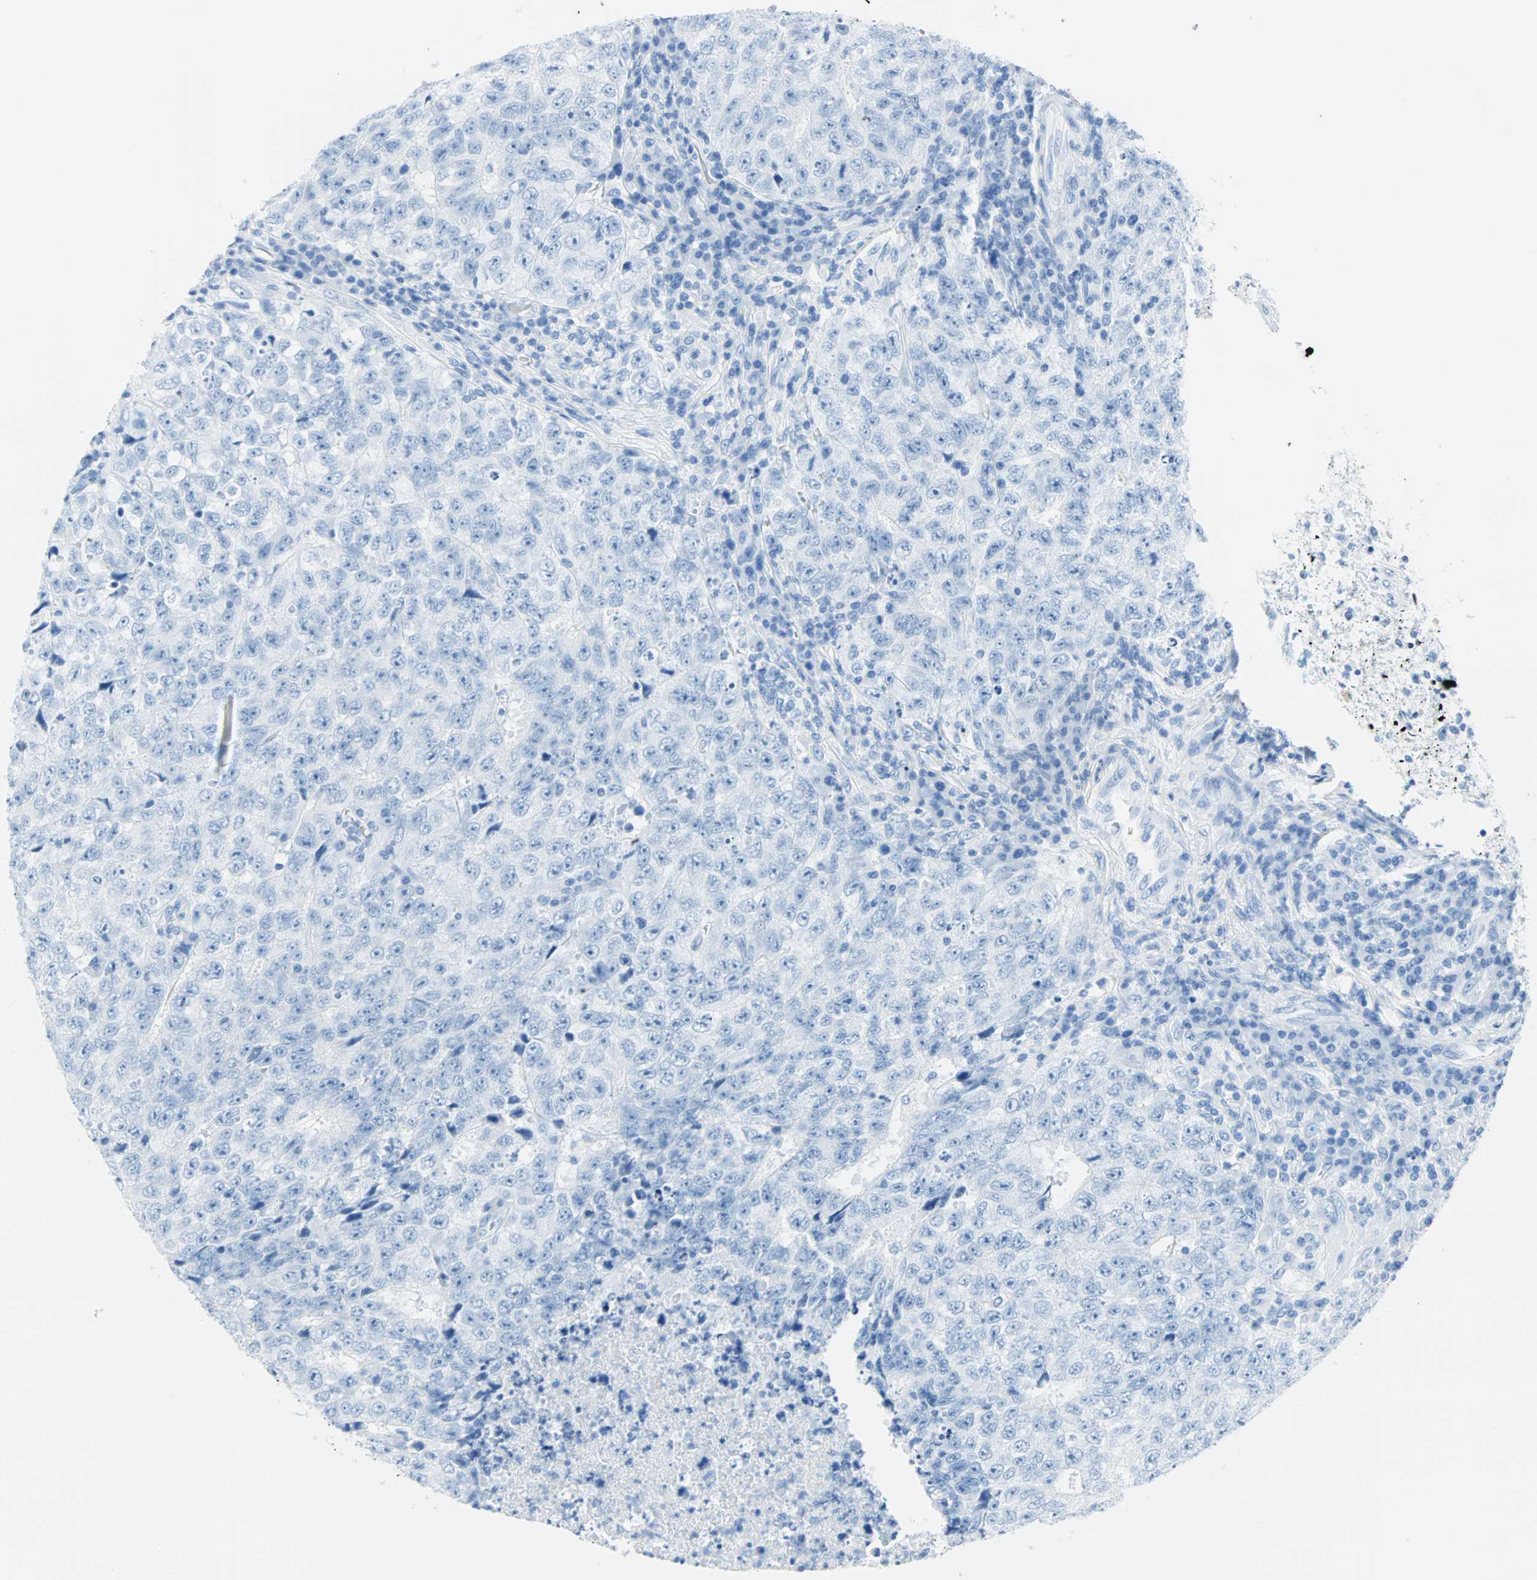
{"staining": {"intensity": "negative", "quantity": "none", "location": "none"}, "tissue": "testis cancer", "cell_type": "Tumor cells", "image_type": "cancer", "snomed": [{"axis": "morphology", "description": "Necrosis, NOS"}, {"axis": "morphology", "description": "Carcinoma, Embryonal, NOS"}, {"axis": "topography", "description": "Testis"}], "caption": "A high-resolution photomicrograph shows IHC staining of testis cancer, which exhibits no significant positivity in tumor cells.", "gene": "MPI", "patient": {"sex": "male", "age": 19}}